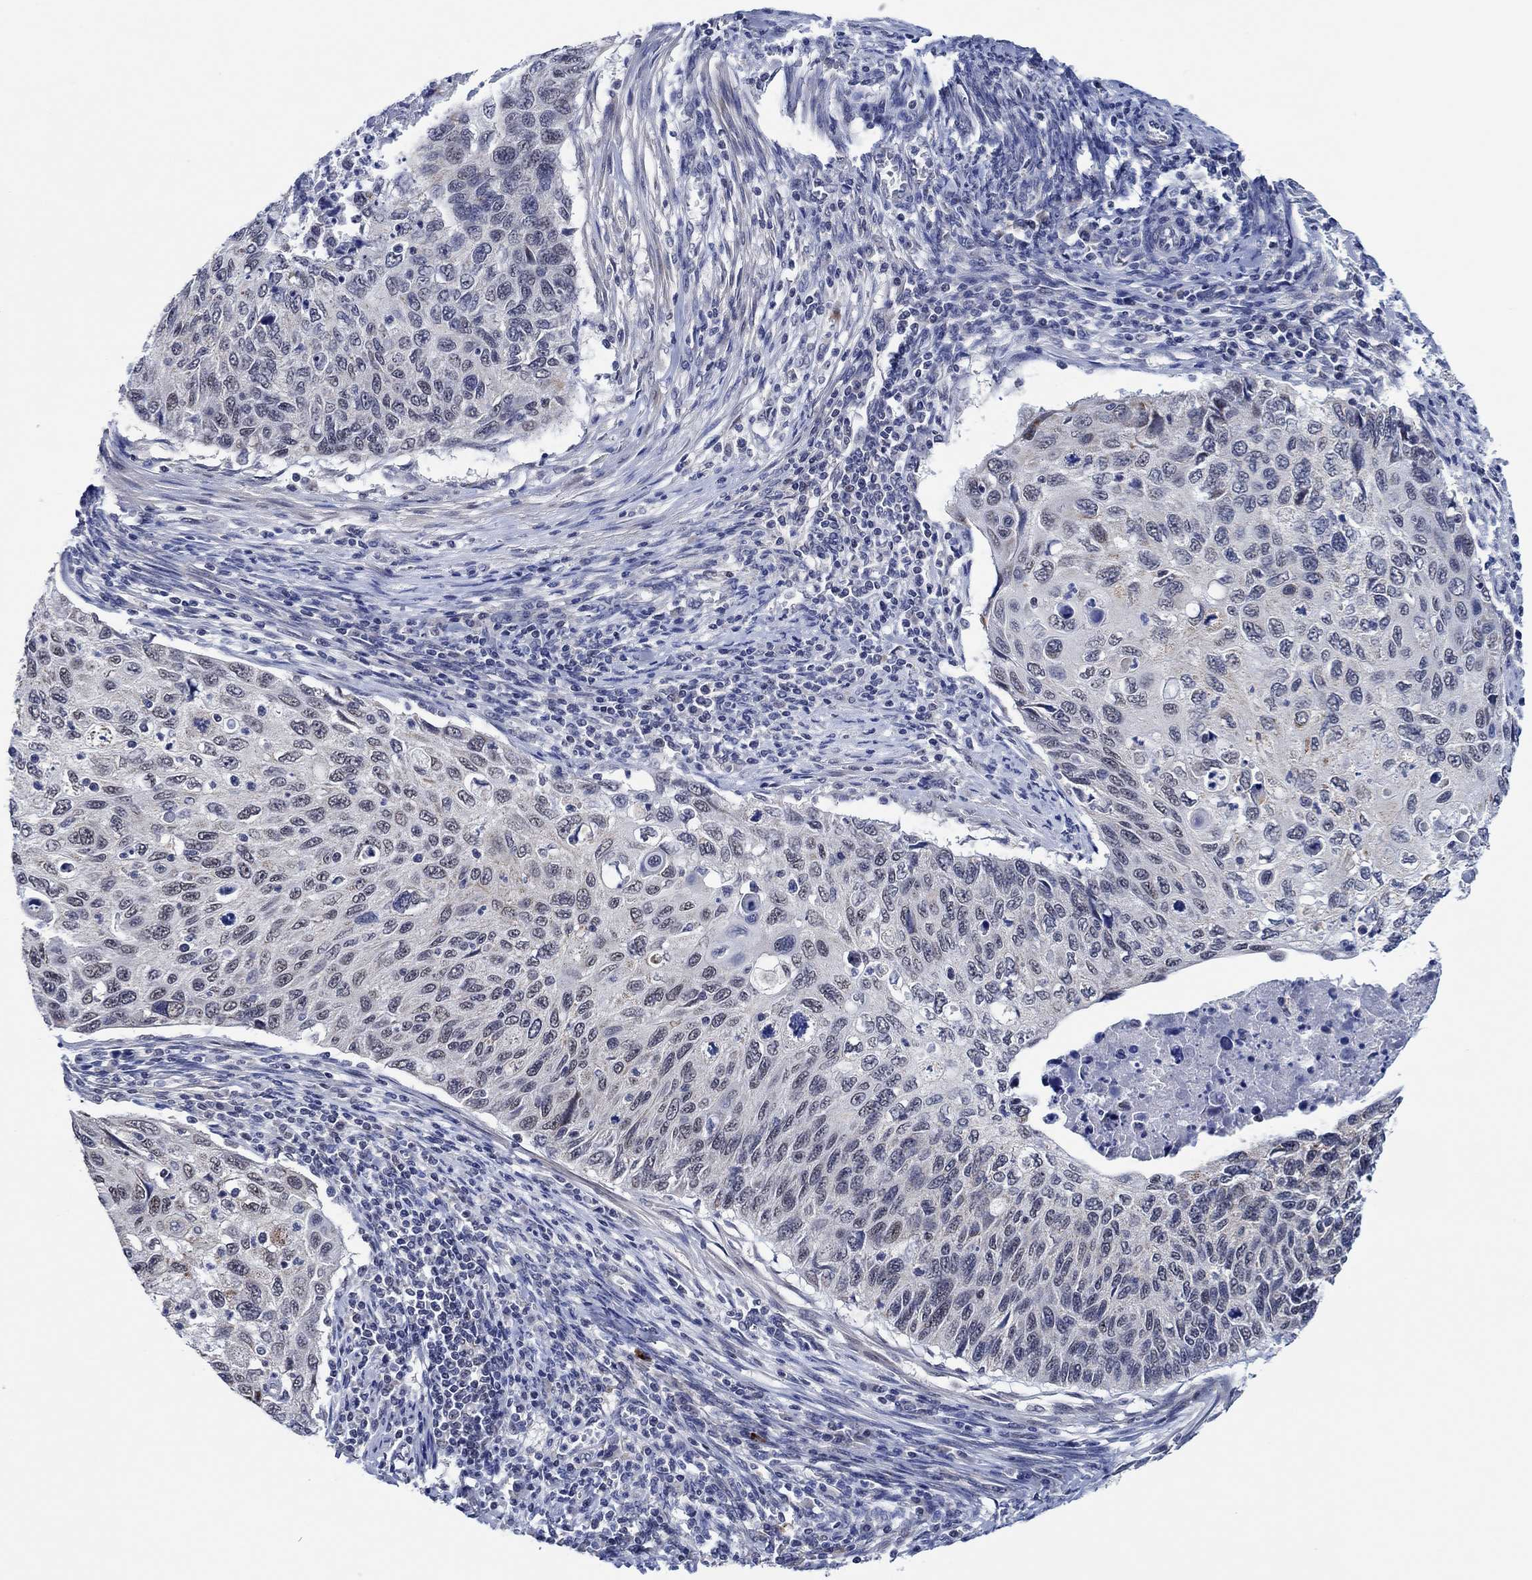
{"staining": {"intensity": "weak", "quantity": "<25%", "location": "nuclear"}, "tissue": "cervical cancer", "cell_type": "Tumor cells", "image_type": "cancer", "snomed": [{"axis": "morphology", "description": "Squamous cell carcinoma, NOS"}, {"axis": "topography", "description": "Cervix"}], "caption": "Tumor cells are negative for brown protein staining in cervical cancer.", "gene": "PRRT3", "patient": {"sex": "female", "age": 70}}